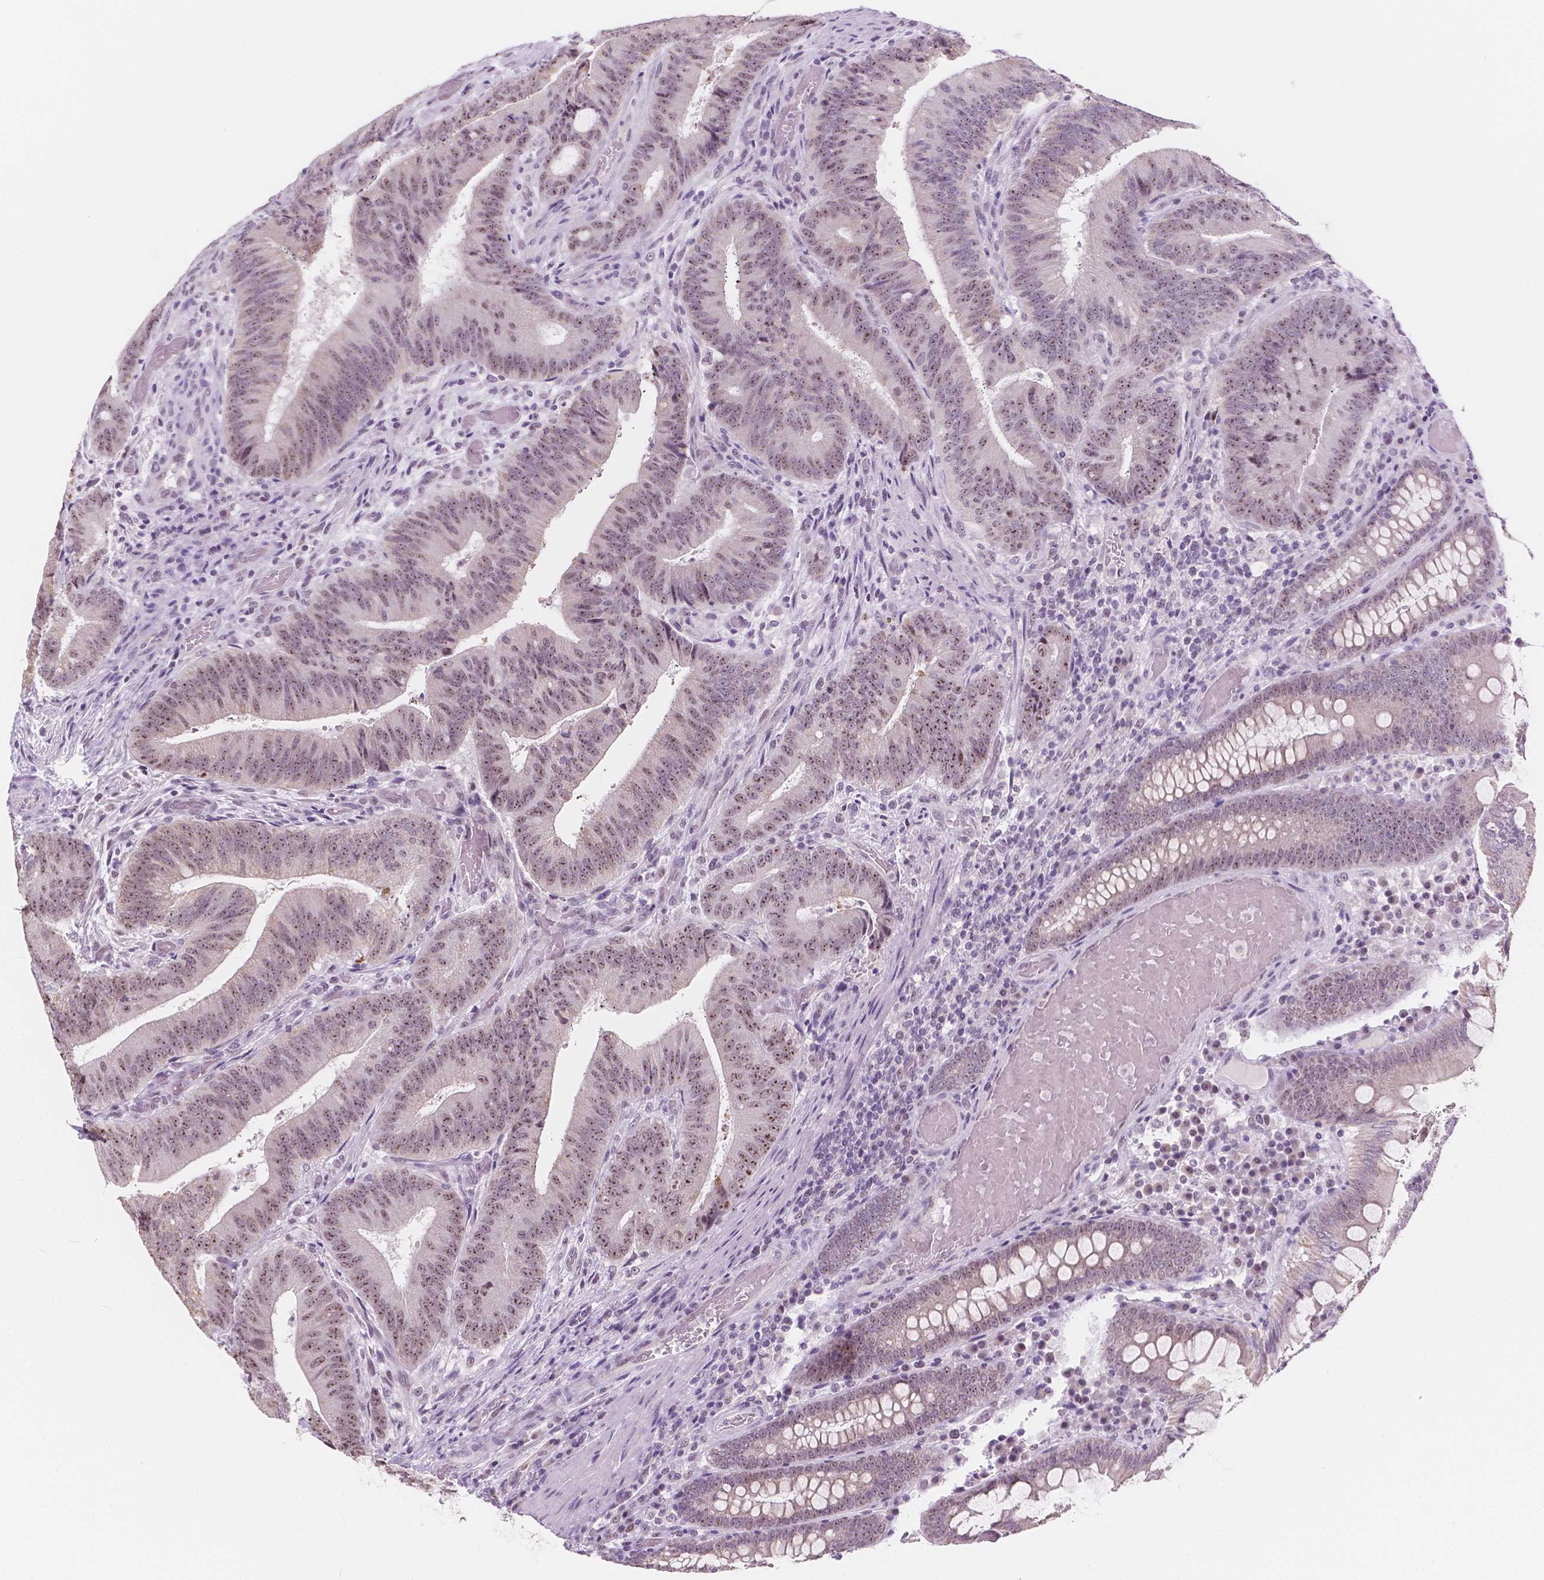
{"staining": {"intensity": "weak", "quantity": ">75%", "location": "nuclear"}, "tissue": "colorectal cancer", "cell_type": "Tumor cells", "image_type": "cancer", "snomed": [{"axis": "morphology", "description": "Adenocarcinoma, NOS"}, {"axis": "topography", "description": "Colon"}], "caption": "IHC photomicrograph of neoplastic tissue: human colorectal adenocarcinoma stained using immunohistochemistry (IHC) reveals low levels of weak protein expression localized specifically in the nuclear of tumor cells, appearing as a nuclear brown color.", "gene": "NOLC1", "patient": {"sex": "female", "age": 43}}